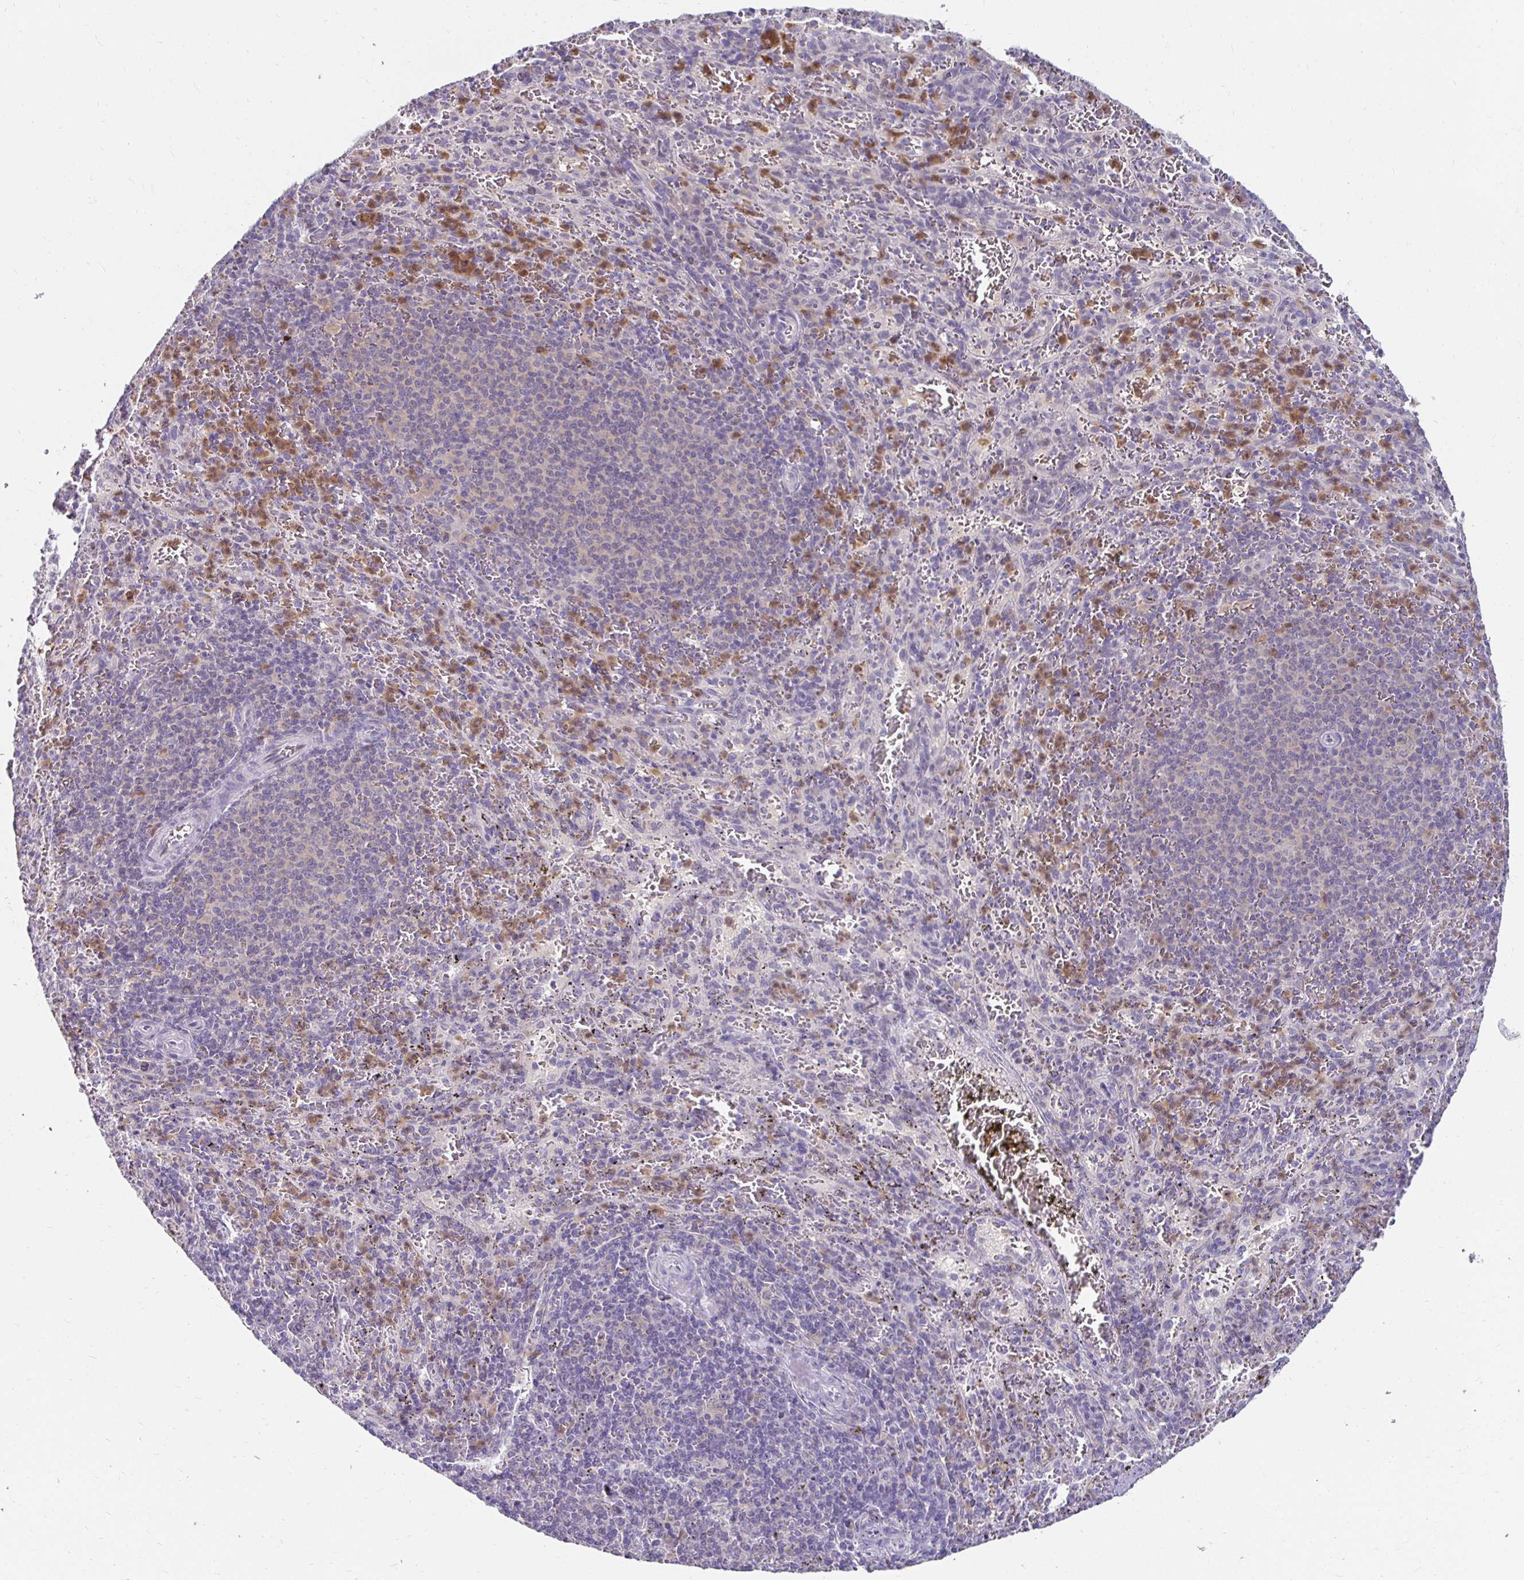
{"staining": {"intensity": "strong", "quantity": "<25%", "location": "cytoplasmic/membranous"}, "tissue": "spleen", "cell_type": "Cells in red pulp", "image_type": "normal", "snomed": [{"axis": "morphology", "description": "Normal tissue, NOS"}, {"axis": "topography", "description": "Spleen"}], "caption": "This micrograph shows IHC staining of benign human spleen, with medium strong cytoplasmic/membranous positivity in about <25% of cells in red pulp.", "gene": "PADI2", "patient": {"sex": "male", "age": 57}}